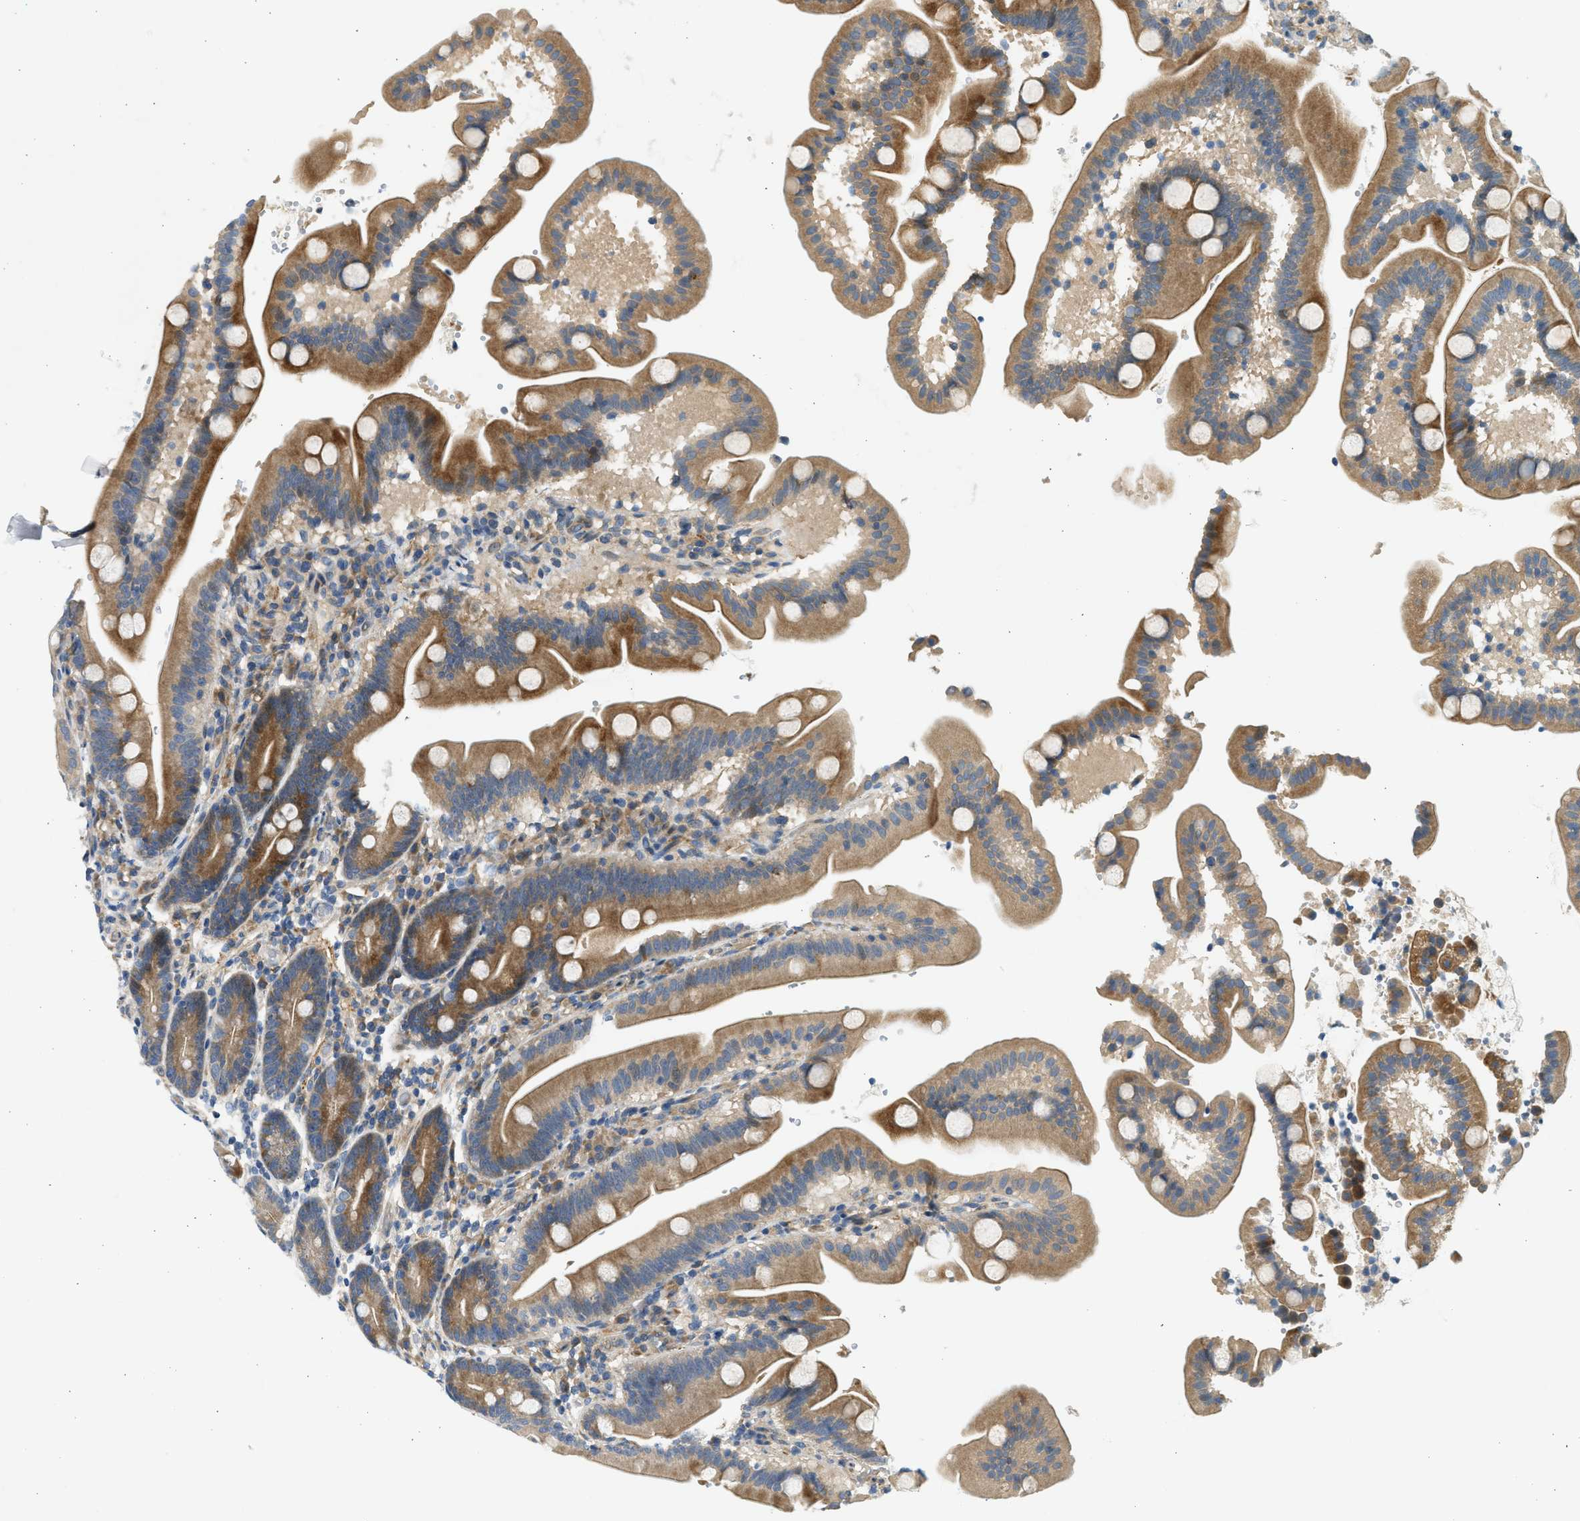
{"staining": {"intensity": "moderate", "quantity": ">75%", "location": "cytoplasmic/membranous"}, "tissue": "duodenum", "cell_type": "Glandular cells", "image_type": "normal", "snomed": [{"axis": "morphology", "description": "Normal tissue, NOS"}, {"axis": "topography", "description": "Duodenum"}], "caption": "An immunohistochemistry photomicrograph of normal tissue is shown. Protein staining in brown labels moderate cytoplasmic/membranous positivity in duodenum within glandular cells.", "gene": "KDELR2", "patient": {"sex": "male", "age": 54}}